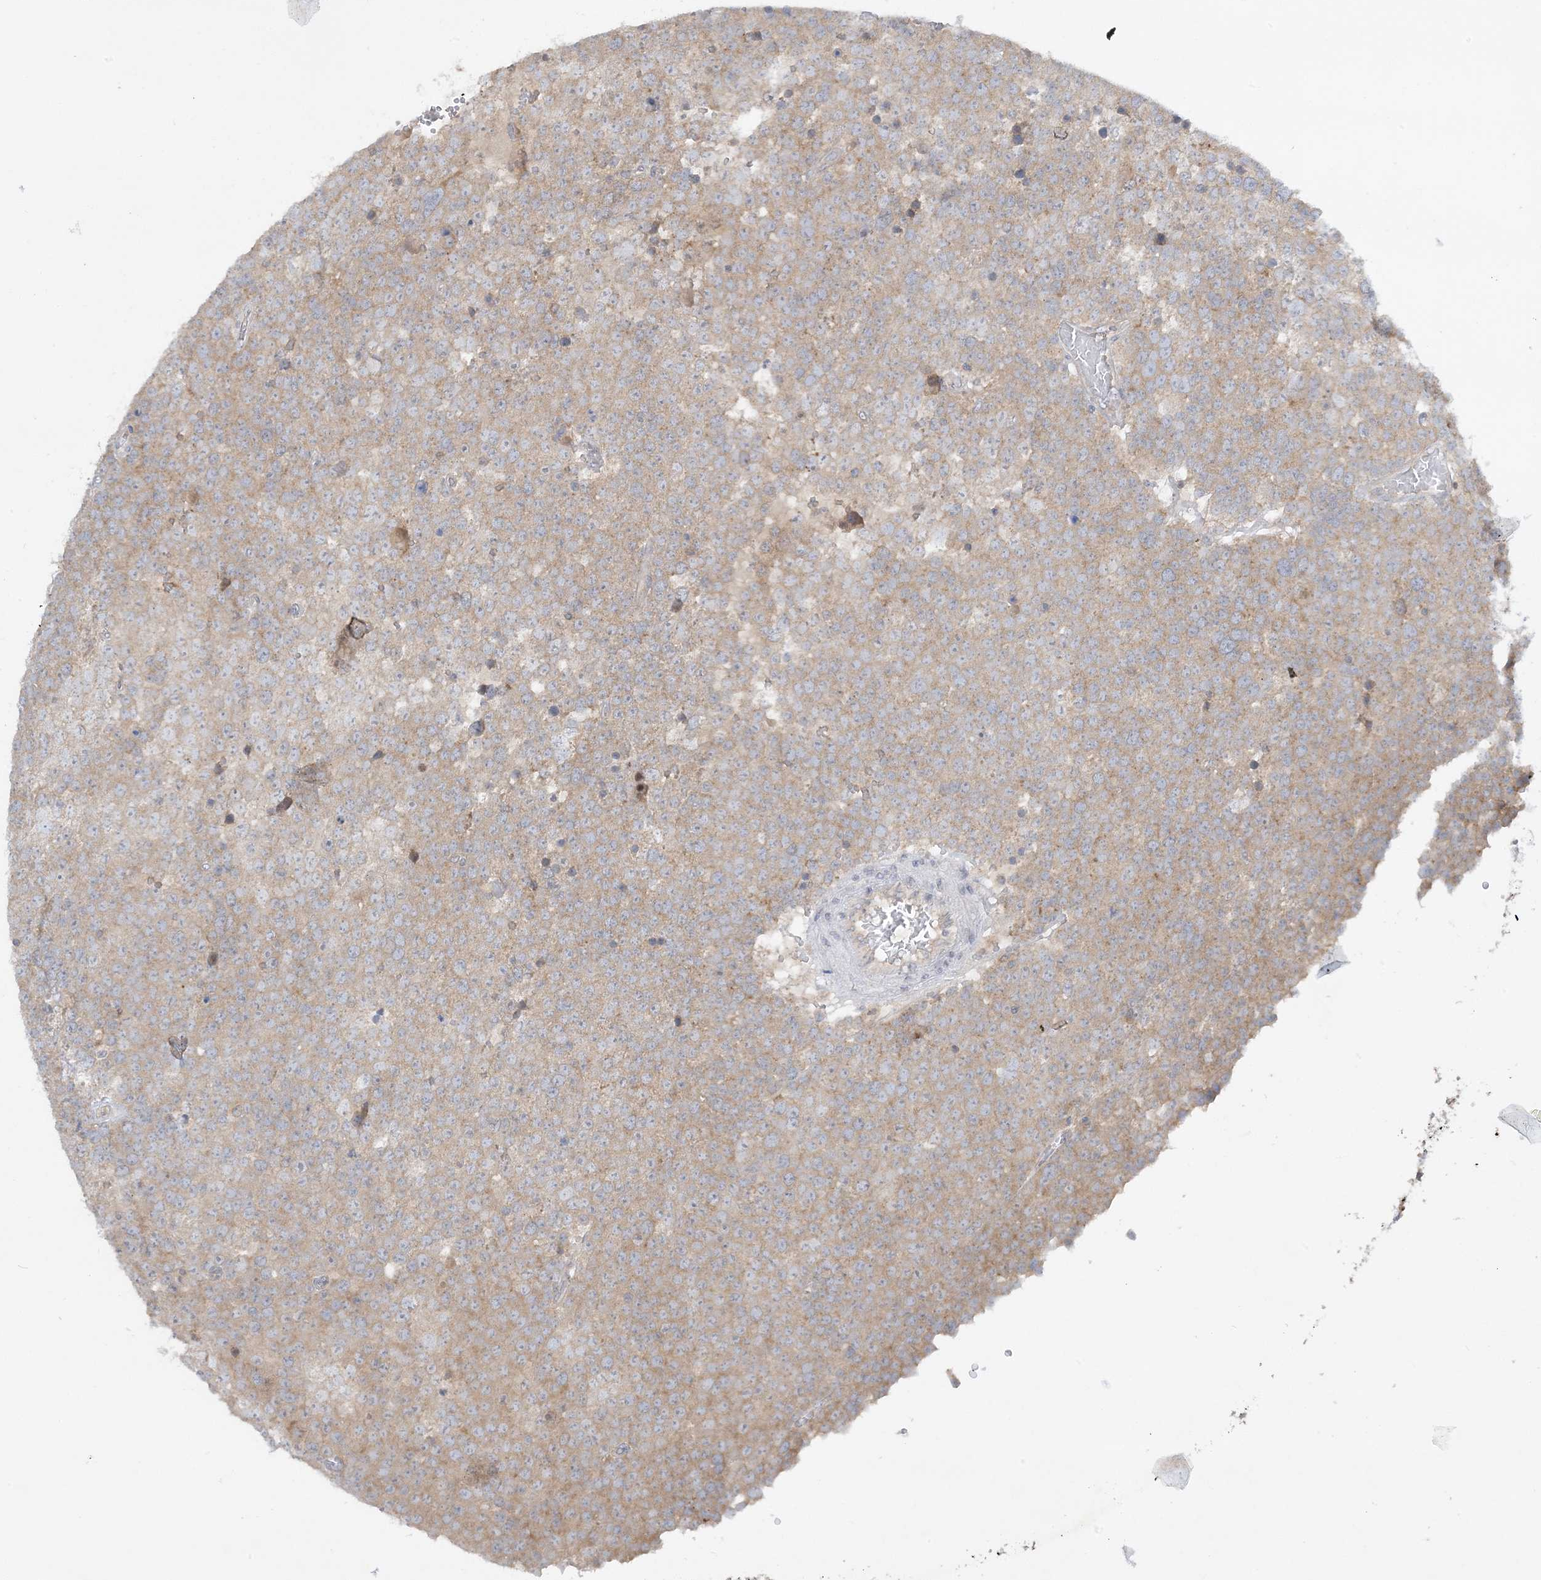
{"staining": {"intensity": "weak", "quantity": ">75%", "location": "cytoplasmic/membranous"}, "tissue": "testis cancer", "cell_type": "Tumor cells", "image_type": "cancer", "snomed": [{"axis": "morphology", "description": "Seminoma, NOS"}, {"axis": "topography", "description": "Testis"}], "caption": "An immunohistochemistry (IHC) histopathology image of tumor tissue is shown. Protein staining in brown highlights weak cytoplasmic/membranous positivity in testis cancer (seminoma) within tumor cells. (brown staining indicates protein expression, while blue staining denotes nuclei).", "gene": "RPP40", "patient": {"sex": "male", "age": 71}}